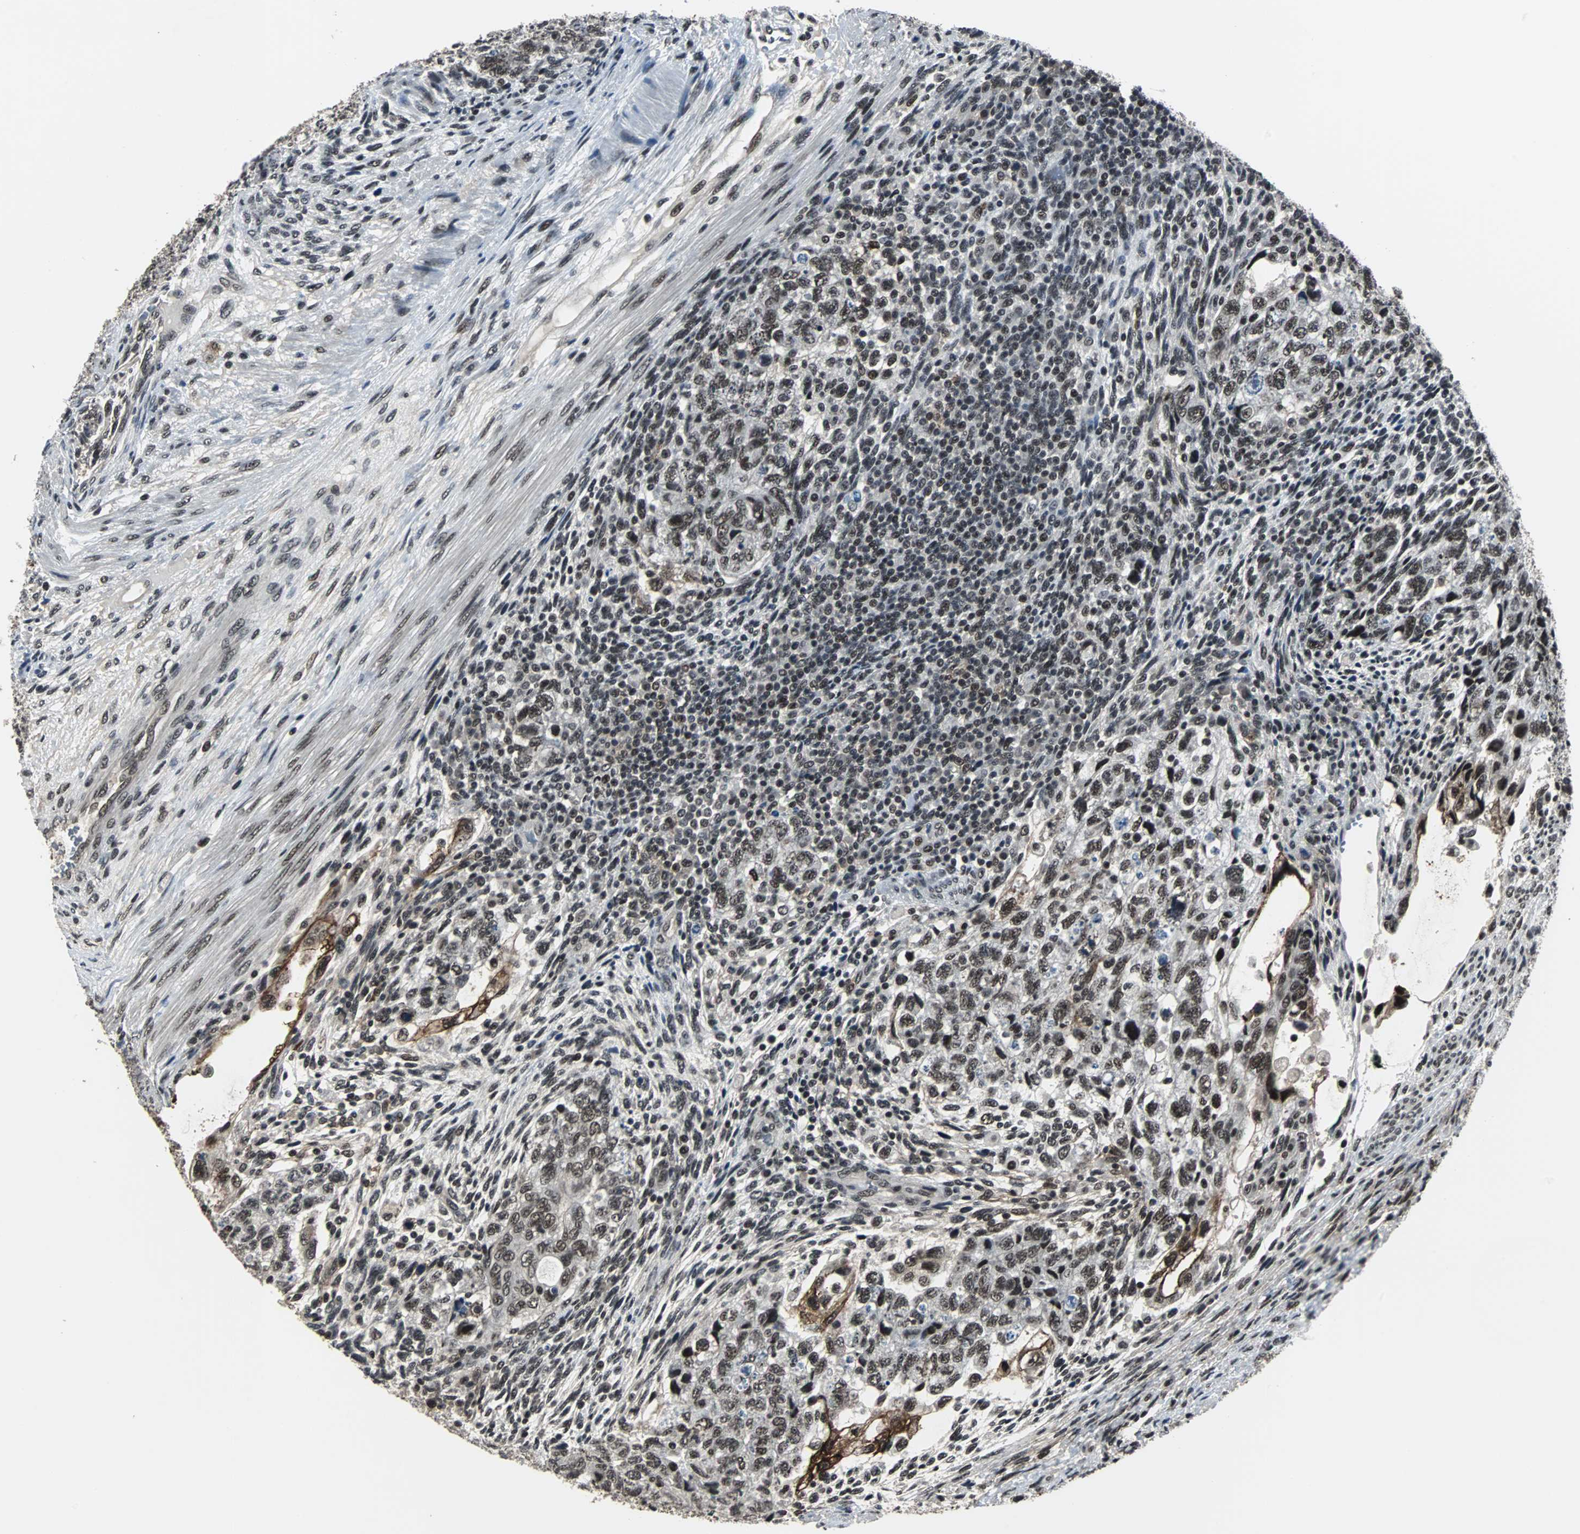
{"staining": {"intensity": "strong", "quantity": ">75%", "location": "nuclear"}, "tissue": "testis cancer", "cell_type": "Tumor cells", "image_type": "cancer", "snomed": [{"axis": "morphology", "description": "Normal tissue, NOS"}, {"axis": "morphology", "description": "Carcinoma, Embryonal, NOS"}, {"axis": "topography", "description": "Testis"}], "caption": "IHC of testis embryonal carcinoma displays high levels of strong nuclear expression in about >75% of tumor cells.", "gene": "MKX", "patient": {"sex": "male", "age": 36}}